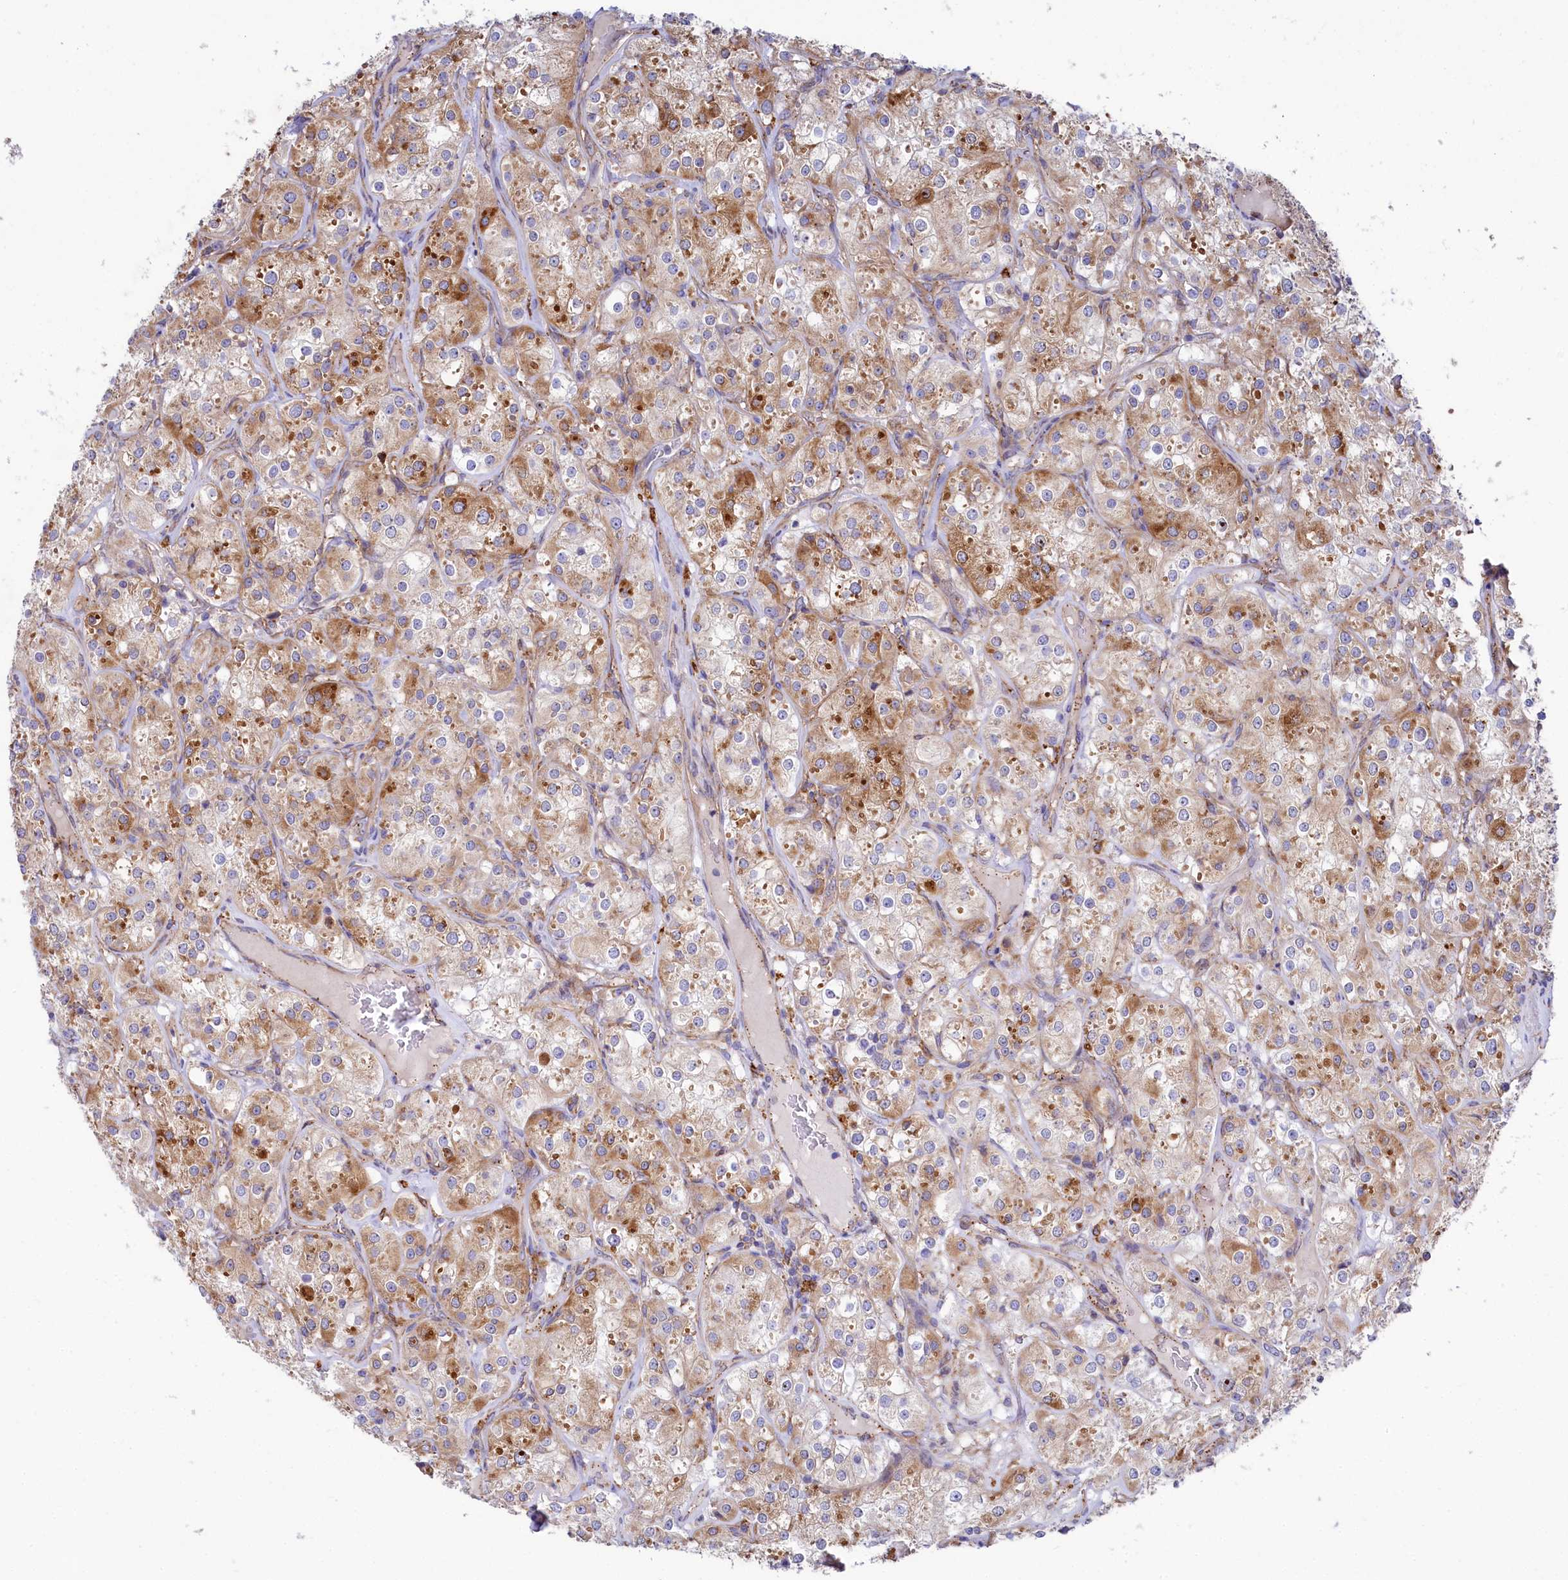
{"staining": {"intensity": "moderate", "quantity": ">75%", "location": "cytoplasmic/membranous"}, "tissue": "renal cancer", "cell_type": "Tumor cells", "image_type": "cancer", "snomed": [{"axis": "morphology", "description": "Adenocarcinoma, NOS"}, {"axis": "topography", "description": "Kidney"}], "caption": "Protein analysis of renal cancer tissue exhibits moderate cytoplasmic/membranous staining in about >75% of tumor cells. The staining was performed using DAB (3,3'-diaminobenzidine), with brown indicating positive protein expression. Nuclei are stained blue with hematoxylin.", "gene": "CHID1", "patient": {"sex": "male", "age": 77}}